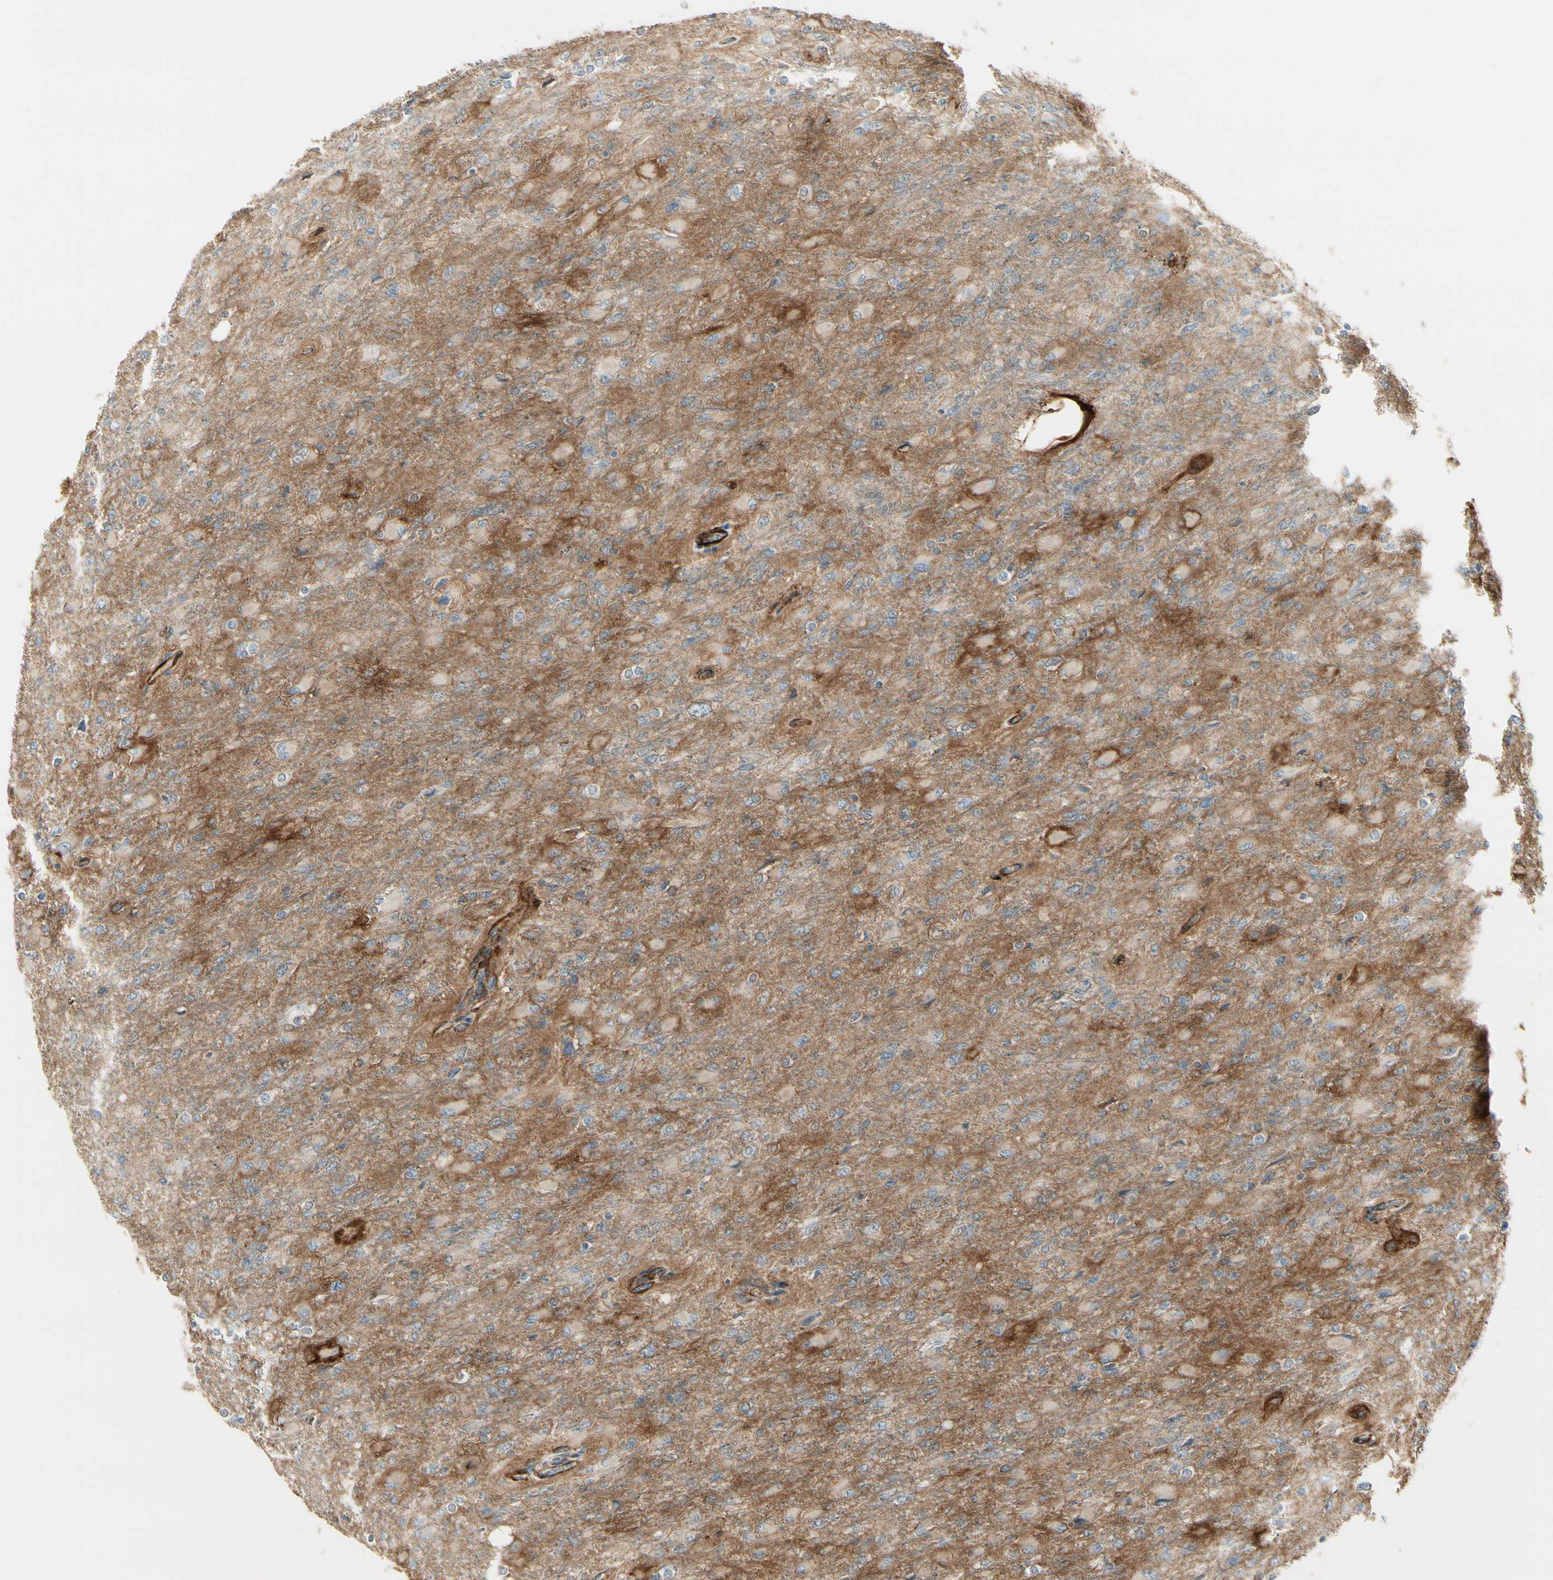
{"staining": {"intensity": "negative", "quantity": "none", "location": "none"}, "tissue": "glioma", "cell_type": "Tumor cells", "image_type": "cancer", "snomed": [{"axis": "morphology", "description": "Glioma, malignant, High grade"}, {"axis": "topography", "description": "Cerebral cortex"}], "caption": "Malignant high-grade glioma was stained to show a protein in brown. There is no significant staining in tumor cells.", "gene": "MCAM", "patient": {"sex": "female", "age": 36}}